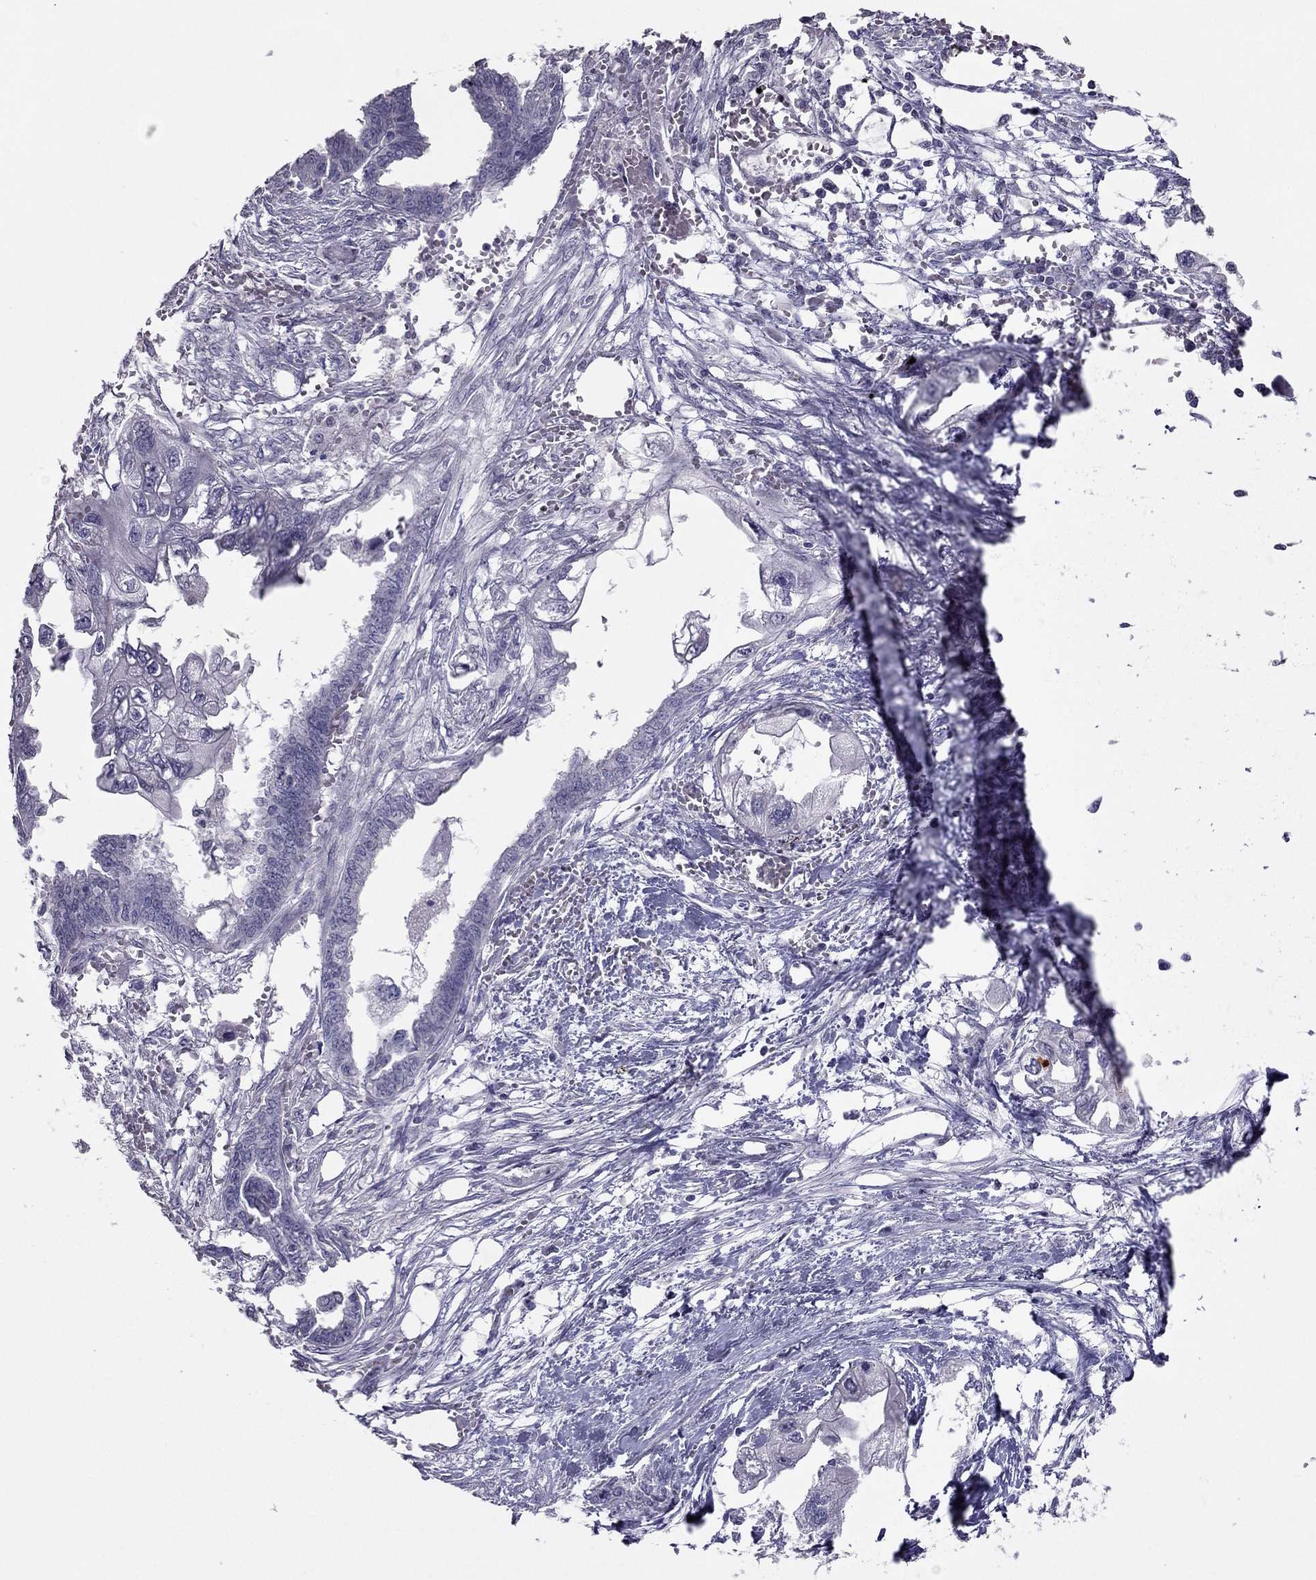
{"staining": {"intensity": "negative", "quantity": "none", "location": "none"}, "tissue": "endometrial cancer", "cell_type": "Tumor cells", "image_type": "cancer", "snomed": [{"axis": "morphology", "description": "Adenocarcinoma, NOS"}, {"axis": "morphology", "description": "Adenocarcinoma, metastatic, NOS"}, {"axis": "topography", "description": "Adipose tissue"}, {"axis": "topography", "description": "Endometrium"}], "caption": "Tumor cells are negative for protein expression in human endometrial cancer.", "gene": "RGS8", "patient": {"sex": "female", "age": 67}}